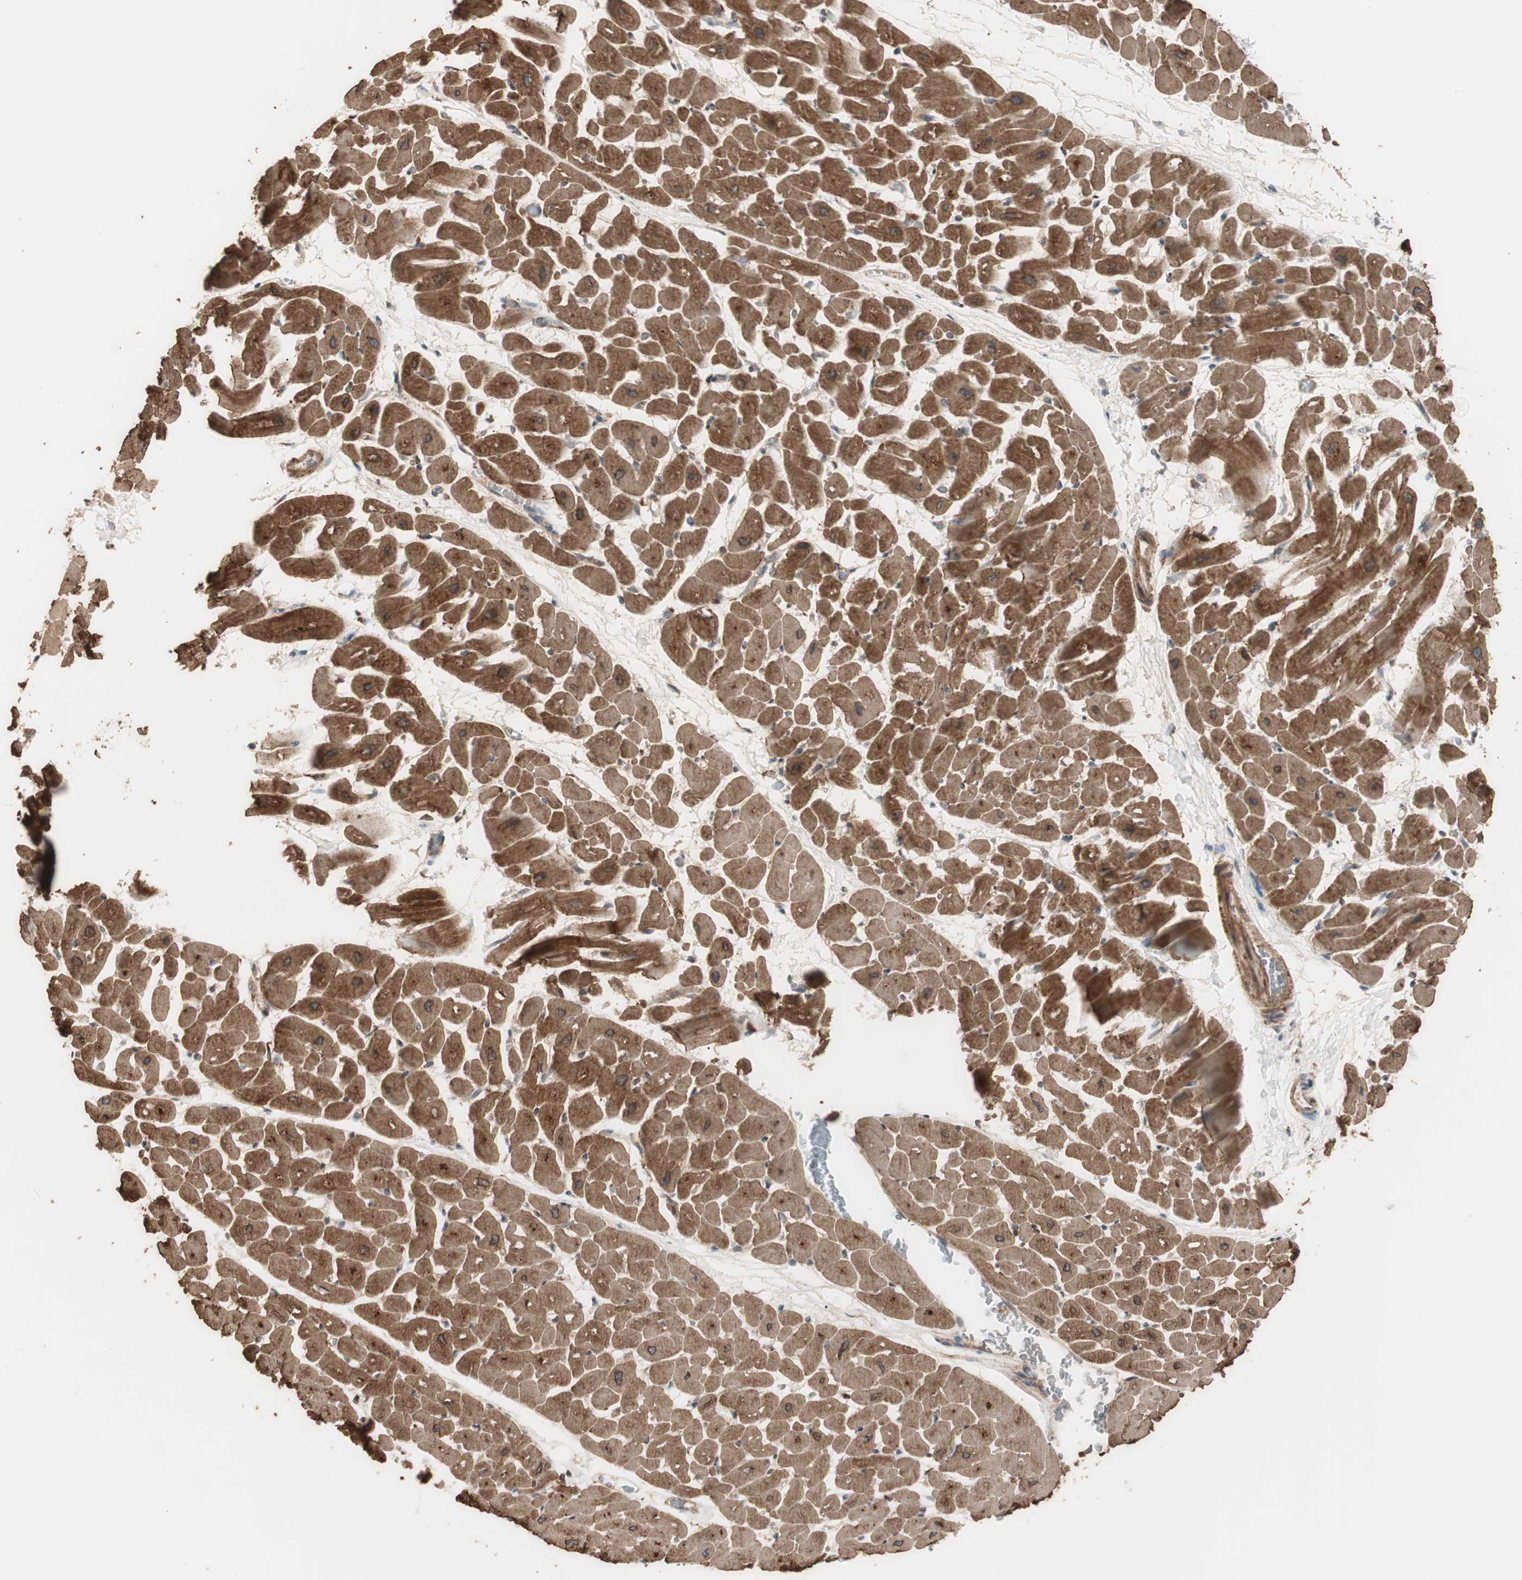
{"staining": {"intensity": "strong", "quantity": ">75%", "location": "cytoplasmic/membranous,nuclear"}, "tissue": "heart muscle", "cell_type": "Cardiomyocytes", "image_type": "normal", "snomed": [{"axis": "morphology", "description": "Normal tissue, NOS"}, {"axis": "topography", "description": "Heart"}], "caption": "This histopathology image shows immunohistochemistry (IHC) staining of normal human heart muscle, with high strong cytoplasmic/membranous,nuclear expression in approximately >75% of cardiomyocytes.", "gene": "LZTS1", "patient": {"sex": "male", "age": 45}}